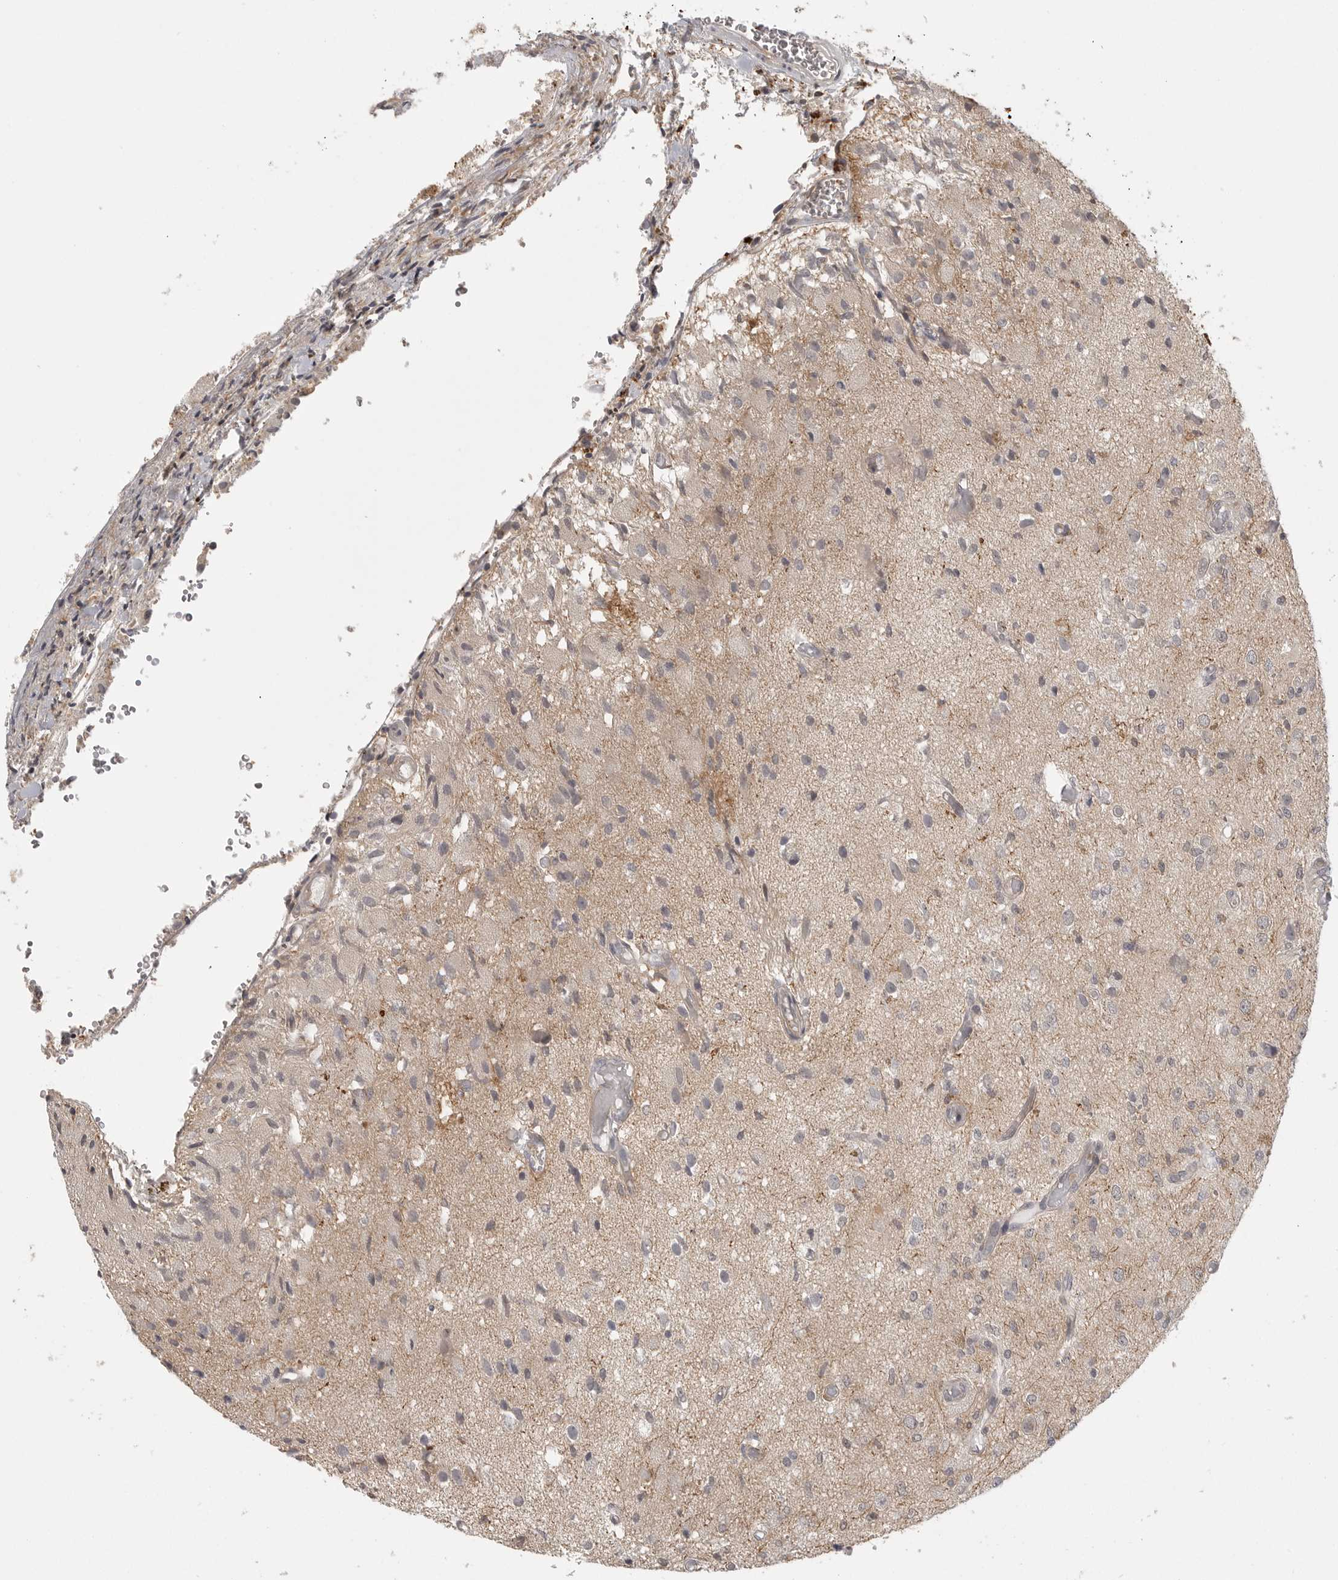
{"staining": {"intensity": "weak", "quantity": "25%-75%", "location": "cytoplasmic/membranous"}, "tissue": "glioma", "cell_type": "Tumor cells", "image_type": "cancer", "snomed": [{"axis": "morphology", "description": "Normal tissue, NOS"}, {"axis": "morphology", "description": "Glioma, malignant, High grade"}, {"axis": "topography", "description": "Cerebral cortex"}], "caption": "DAB (3,3'-diaminobenzidine) immunohistochemical staining of human malignant glioma (high-grade) shows weak cytoplasmic/membranous protein positivity in approximately 25%-75% of tumor cells.", "gene": "DBNL", "patient": {"sex": "male", "age": 77}}